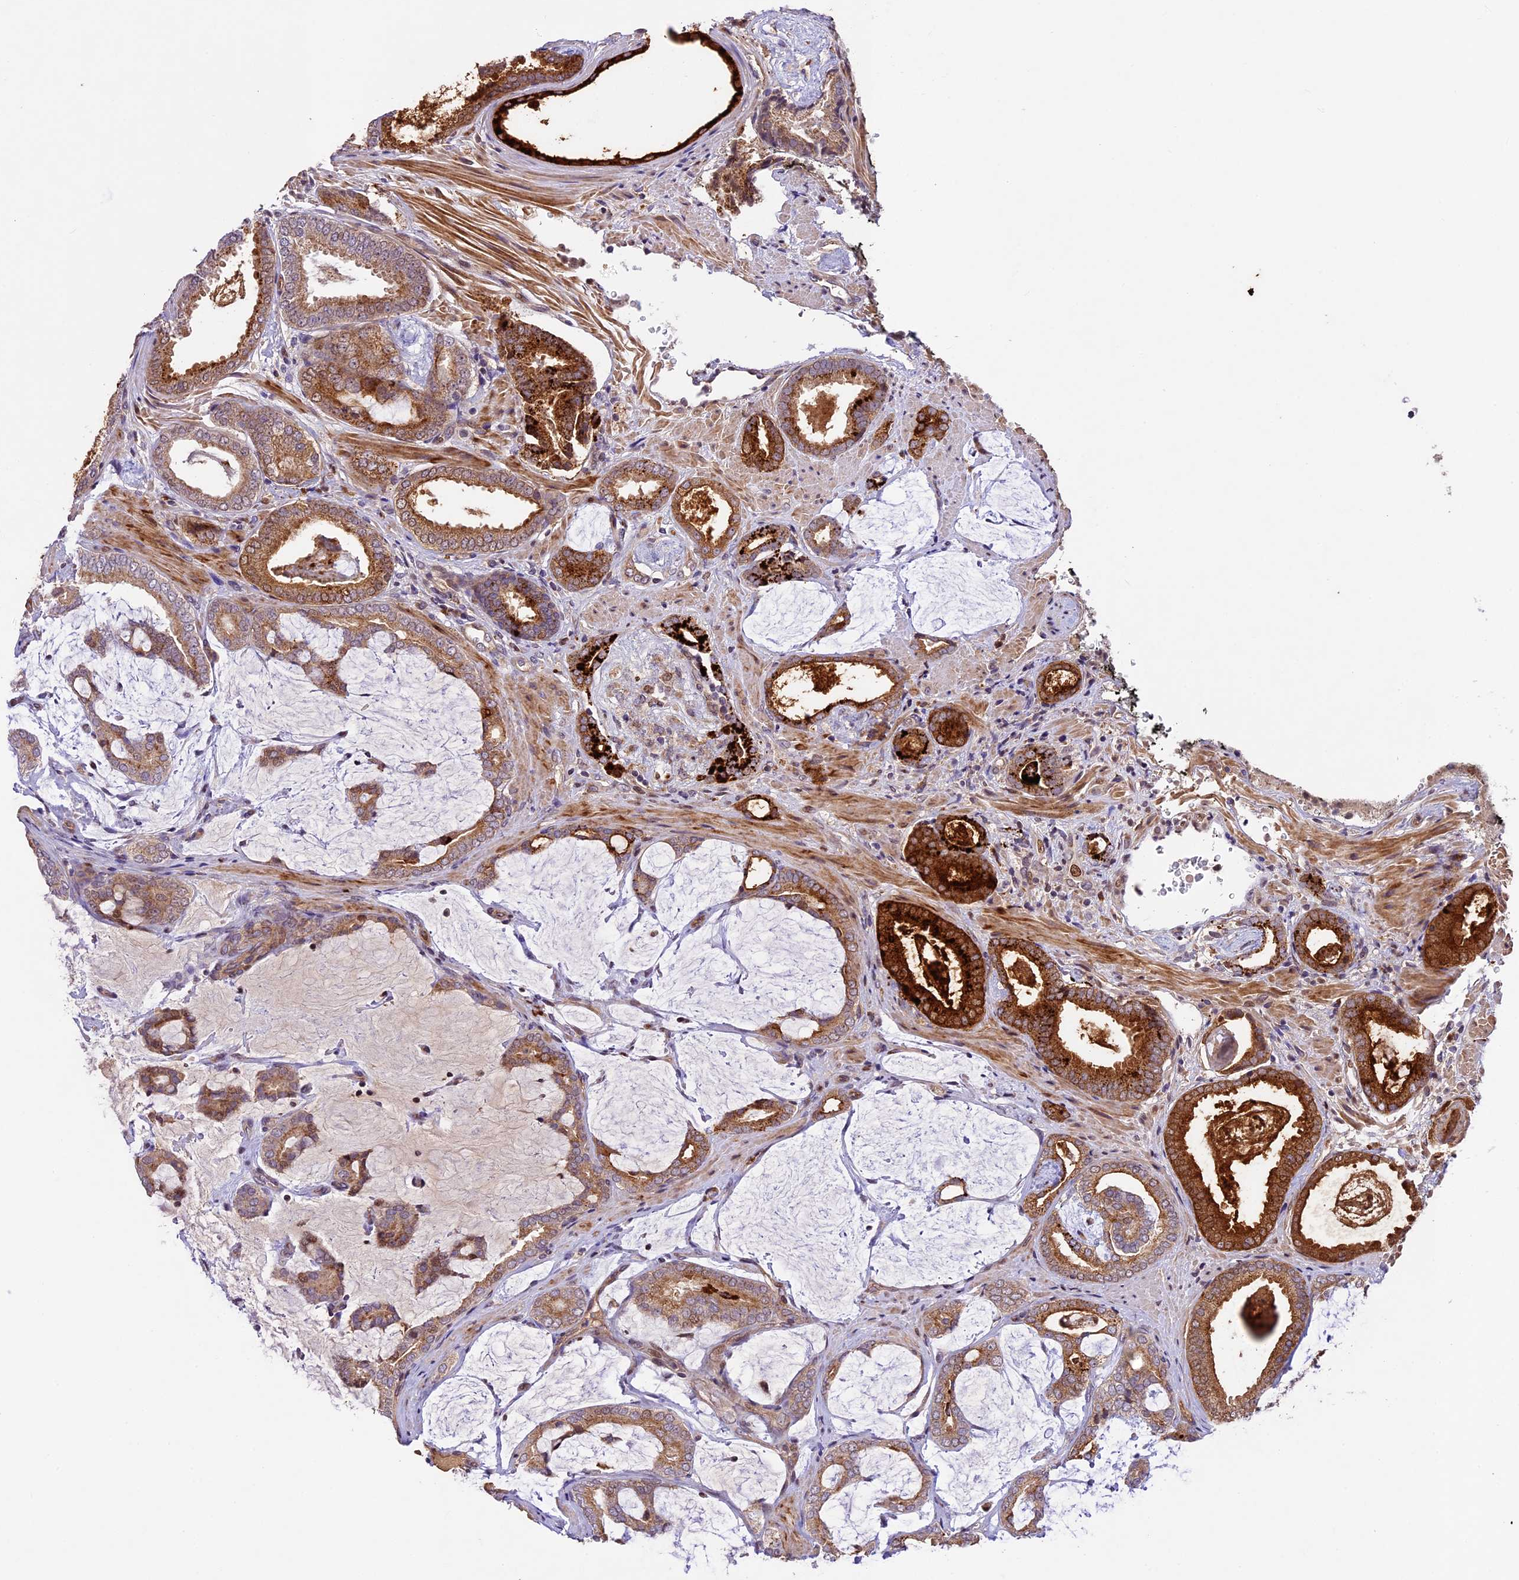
{"staining": {"intensity": "strong", "quantity": "25%-75%", "location": "cytoplasmic/membranous"}, "tissue": "prostate cancer", "cell_type": "Tumor cells", "image_type": "cancer", "snomed": [{"axis": "morphology", "description": "Adenocarcinoma, Low grade"}, {"axis": "topography", "description": "Prostate"}], "caption": "Protein expression analysis of prostate cancer exhibits strong cytoplasmic/membranous positivity in about 25%-75% of tumor cells.", "gene": "CCSER1", "patient": {"sex": "male", "age": 71}}